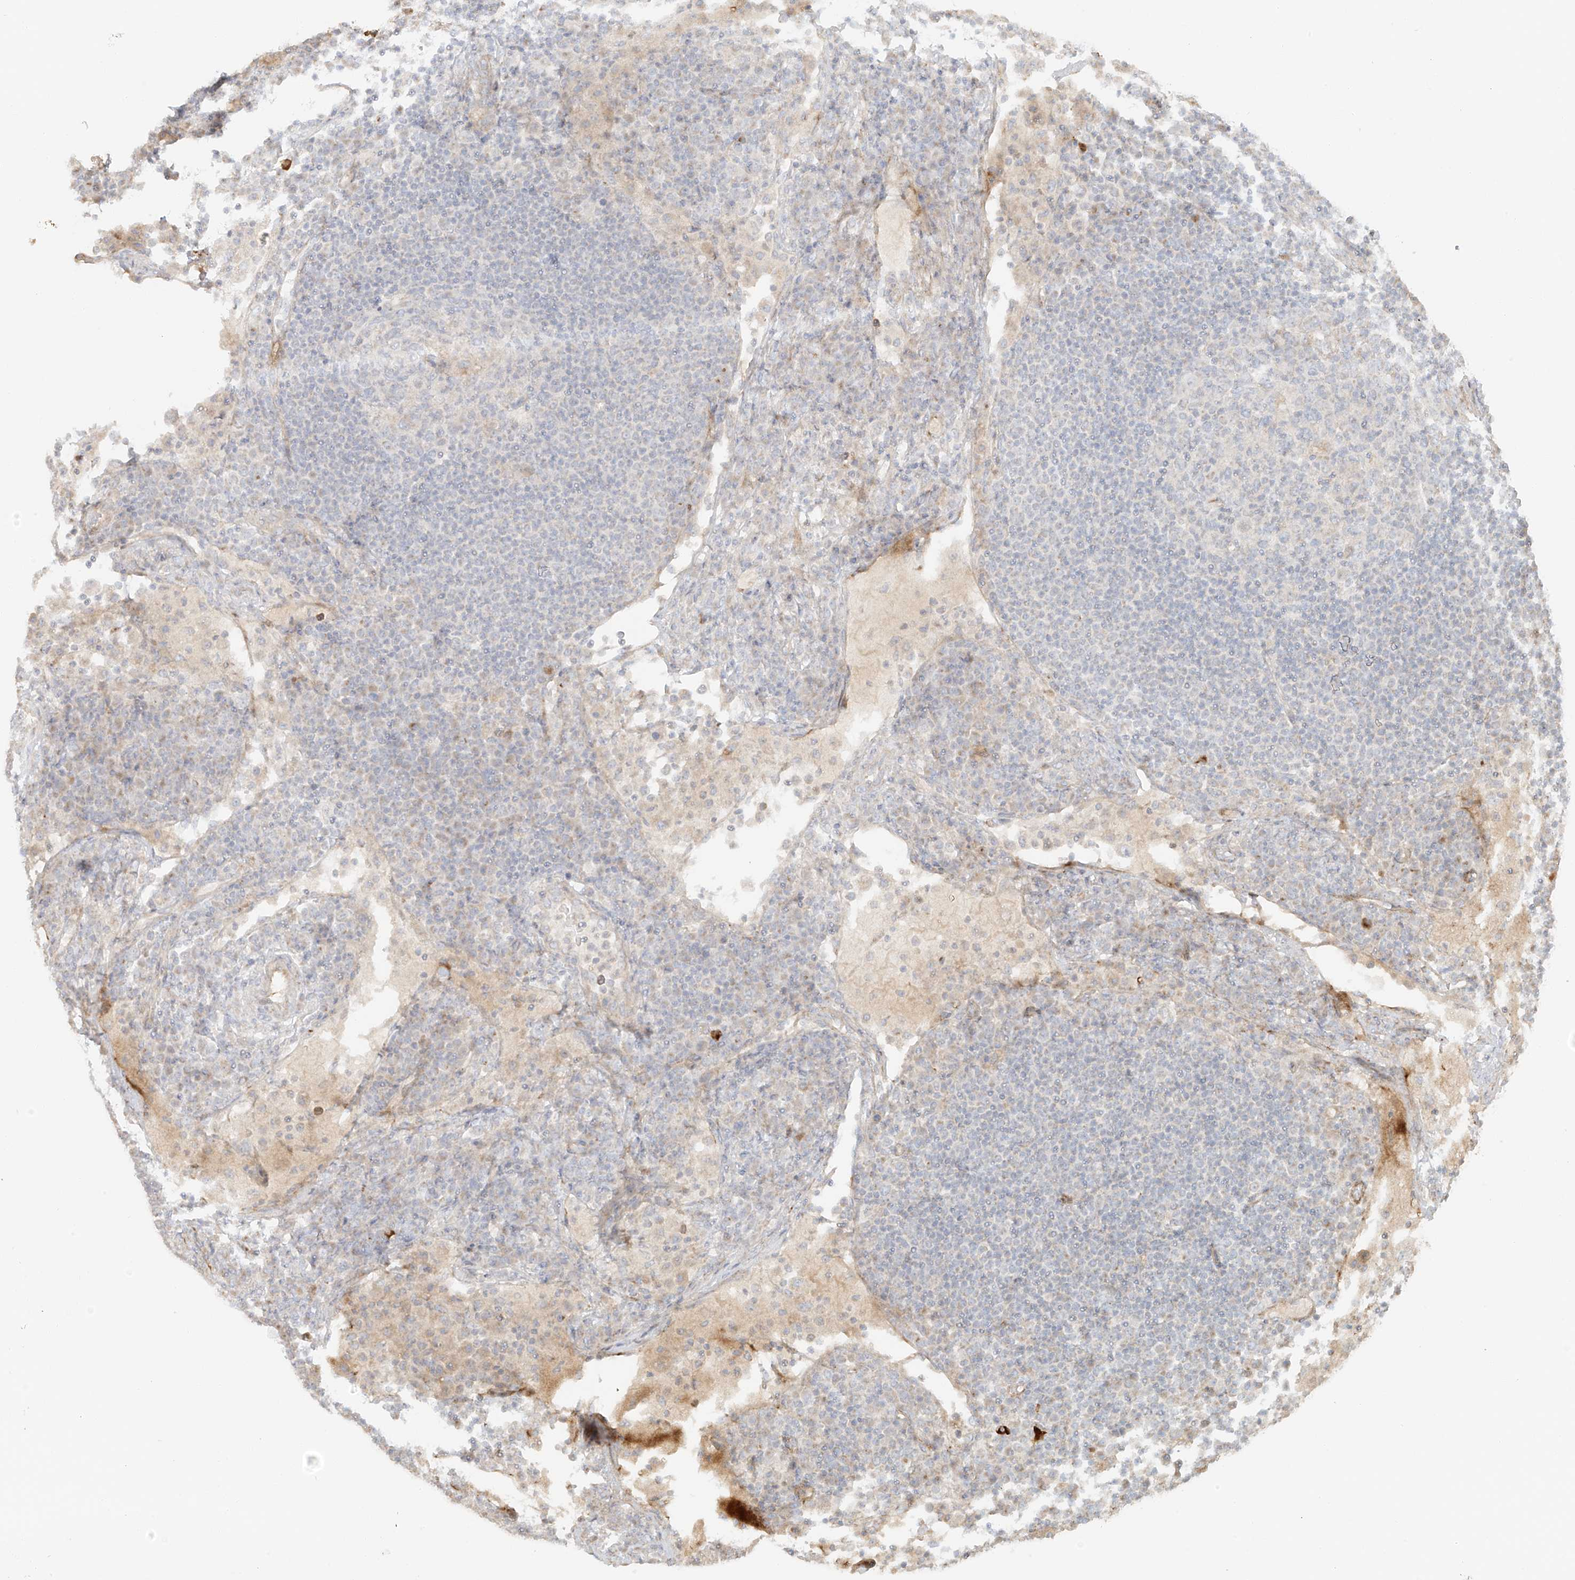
{"staining": {"intensity": "negative", "quantity": "none", "location": "none"}, "tissue": "lymph node", "cell_type": "Germinal center cells", "image_type": "normal", "snomed": [{"axis": "morphology", "description": "Normal tissue, NOS"}, {"axis": "topography", "description": "Lymph node"}], "caption": "This is an immunohistochemistry micrograph of benign lymph node. There is no expression in germinal center cells.", "gene": "MIPEP", "patient": {"sex": "female", "age": 53}}